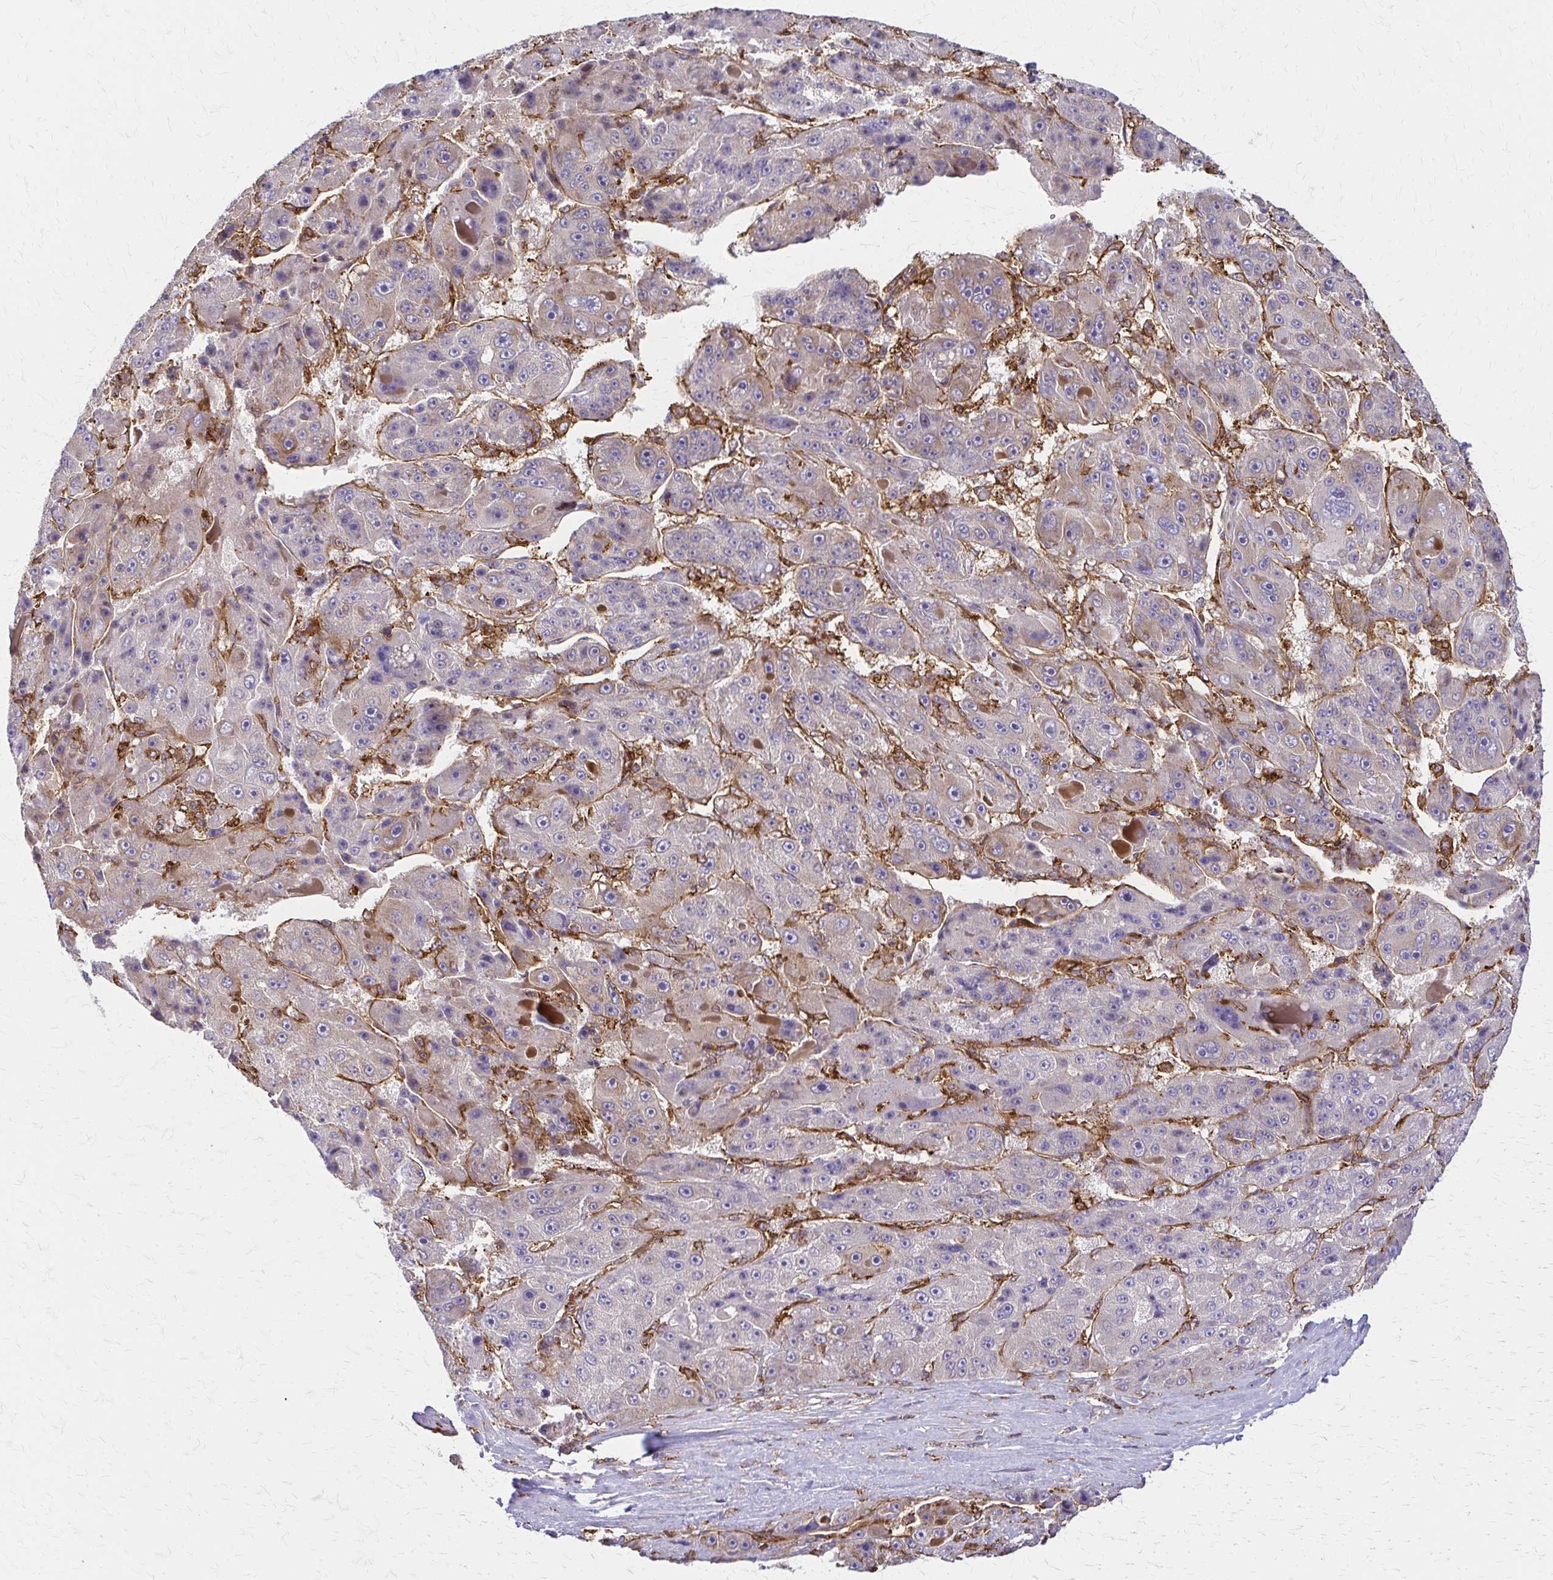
{"staining": {"intensity": "moderate", "quantity": "<25%", "location": "cytoplasmic/membranous"}, "tissue": "liver cancer", "cell_type": "Tumor cells", "image_type": "cancer", "snomed": [{"axis": "morphology", "description": "Carcinoma, Hepatocellular, NOS"}, {"axis": "topography", "description": "Liver"}], "caption": "Hepatocellular carcinoma (liver) stained with a brown dye shows moderate cytoplasmic/membranous positive expression in approximately <25% of tumor cells.", "gene": "WASF2", "patient": {"sex": "male", "age": 76}}